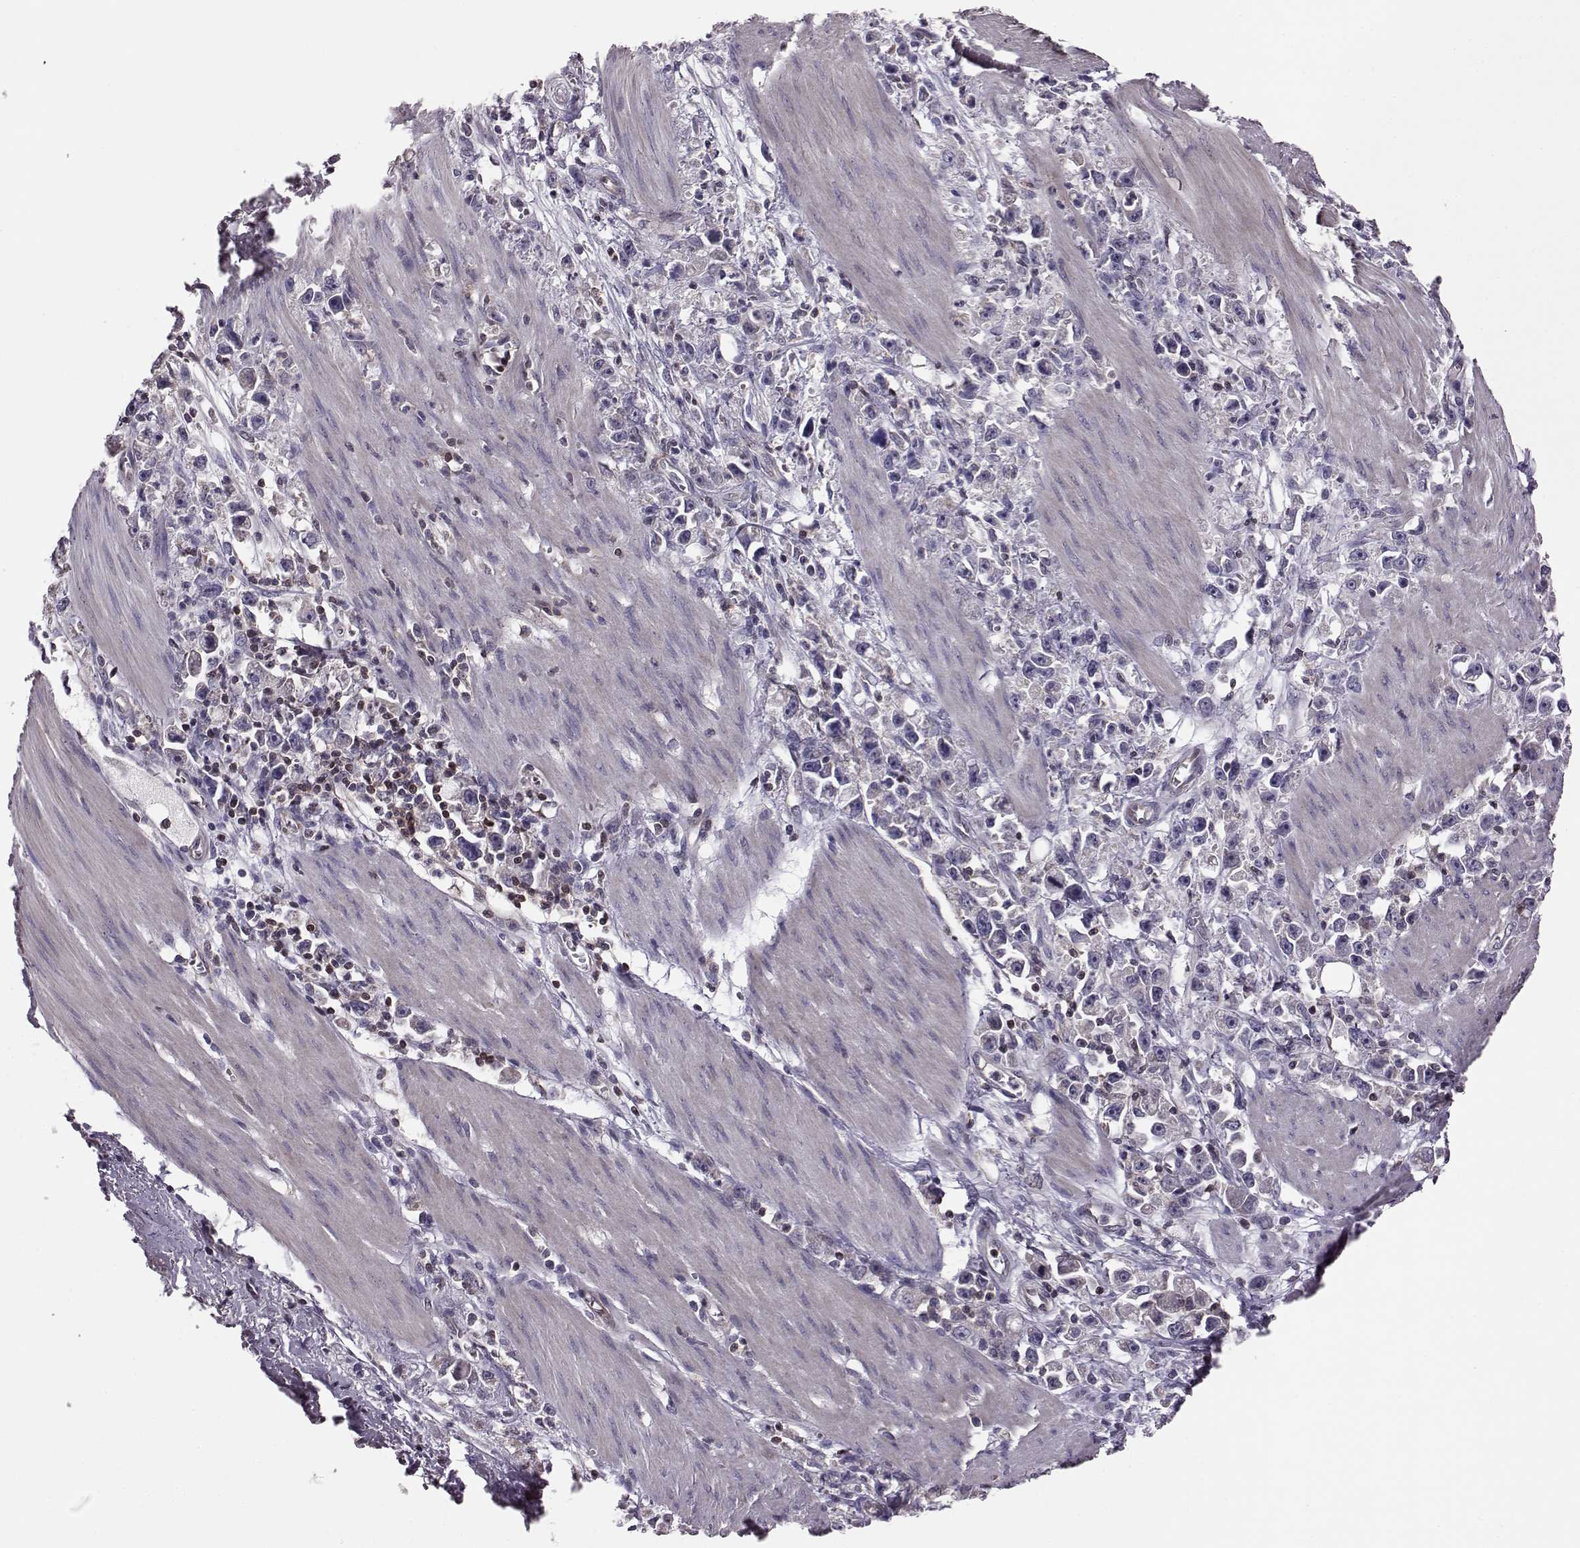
{"staining": {"intensity": "negative", "quantity": "none", "location": "none"}, "tissue": "stomach cancer", "cell_type": "Tumor cells", "image_type": "cancer", "snomed": [{"axis": "morphology", "description": "Adenocarcinoma, NOS"}, {"axis": "topography", "description": "Stomach"}], "caption": "Adenocarcinoma (stomach) was stained to show a protein in brown. There is no significant staining in tumor cells.", "gene": "CDC42SE1", "patient": {"sex": "female", "age": 59}}